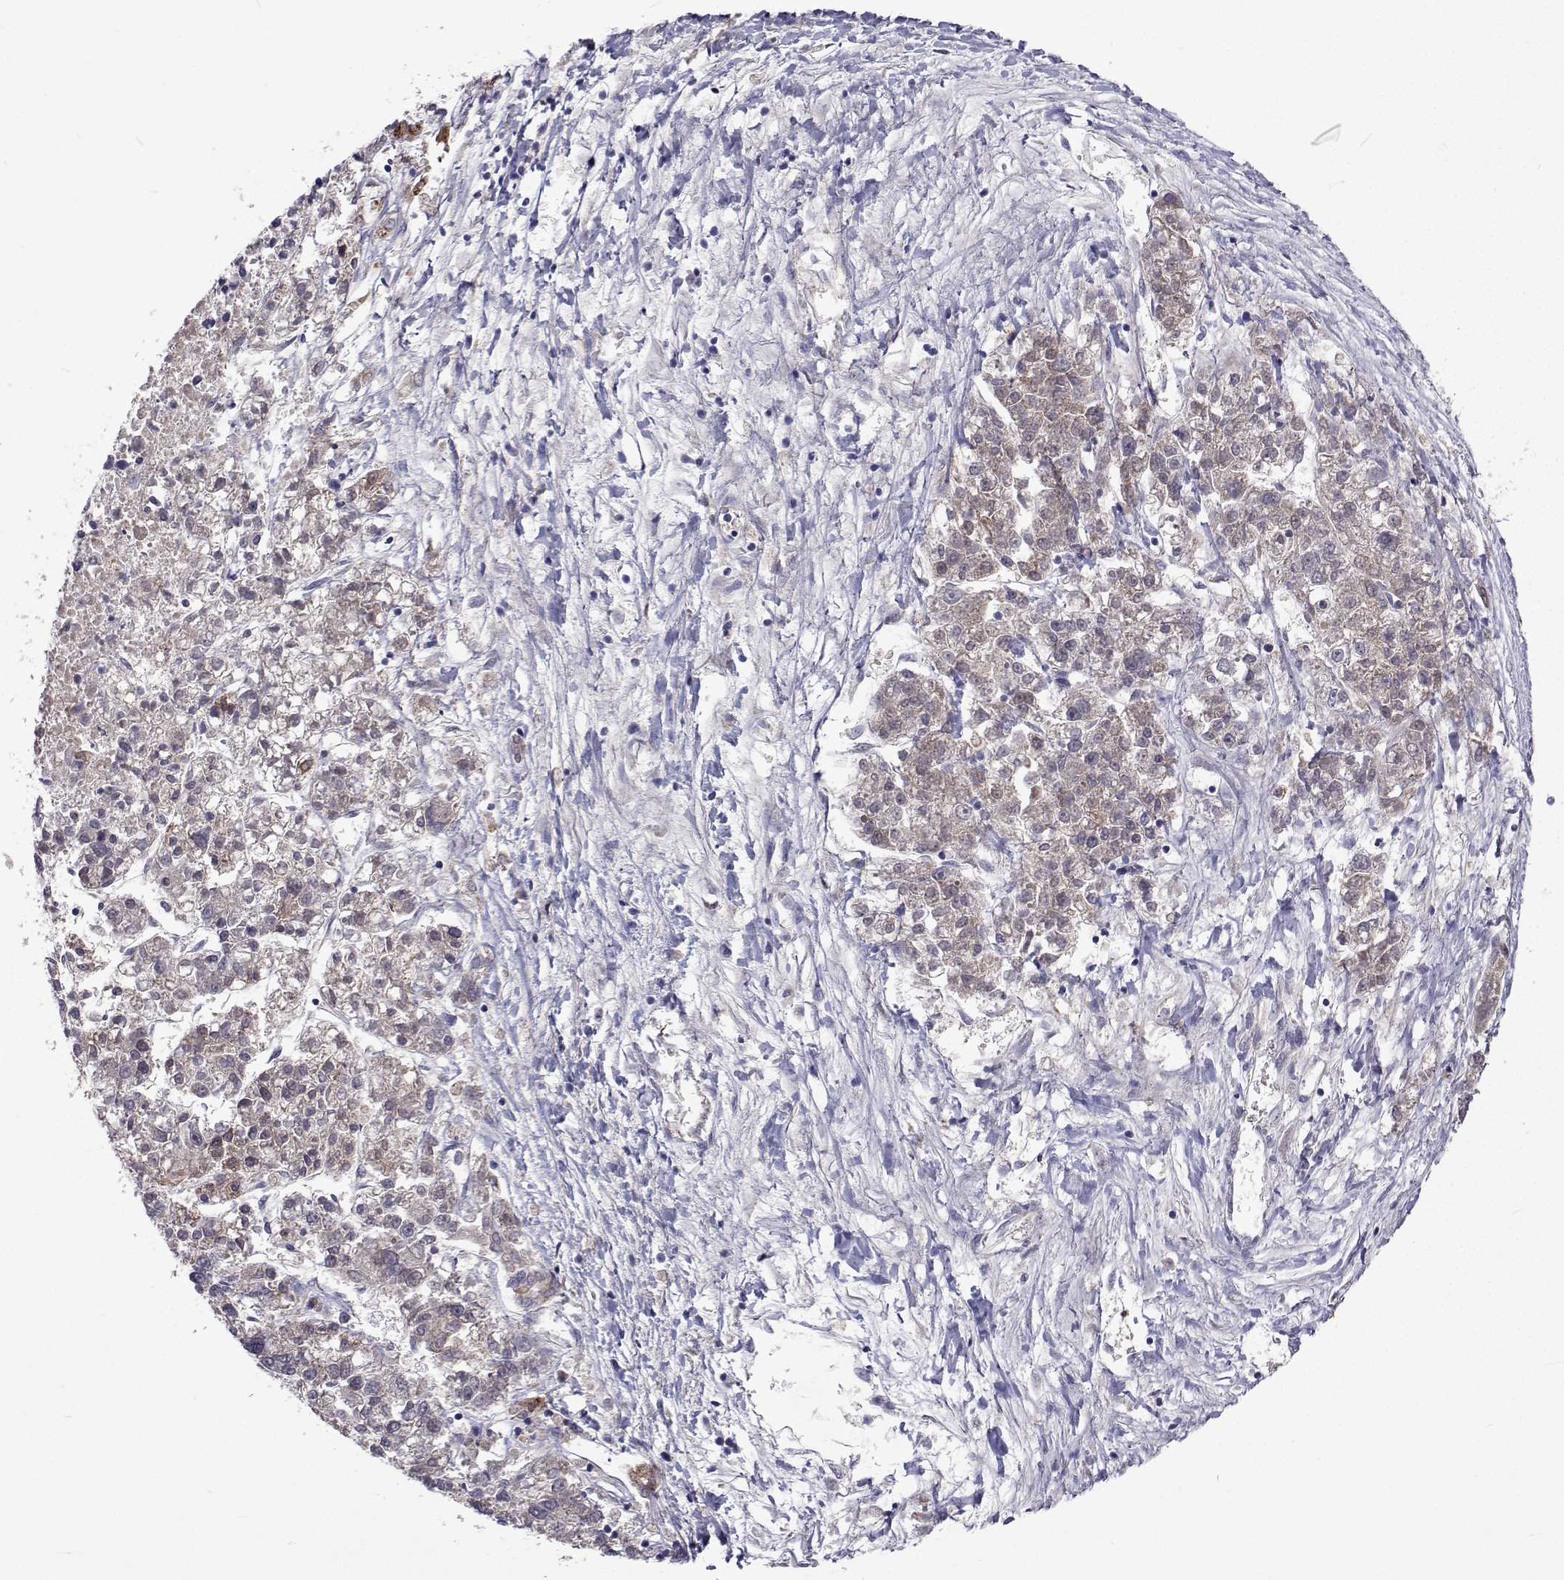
{"staining": {"intensity": "weak", "quantity": "25%-75%", "location": "cytoplasmic/membranous"}, "tissue": "liver cancer", "cell_type": "Tumor cells", "image_type": "cancer", "snomed": [{"axis": "morphology", "description": "Carcinoma, Hepatocellular, NOS"}, {"axis": "topography", "description": "Liver"}], "caption": "About 25%-75% of tumor cells in liver cancer demonstrate weak cytoplasmic/membranous protein expression as visualized by brown immunohistochemical staining.", "gene": "DHTKD1", "patient": {"sex": "male", "age": 56}}